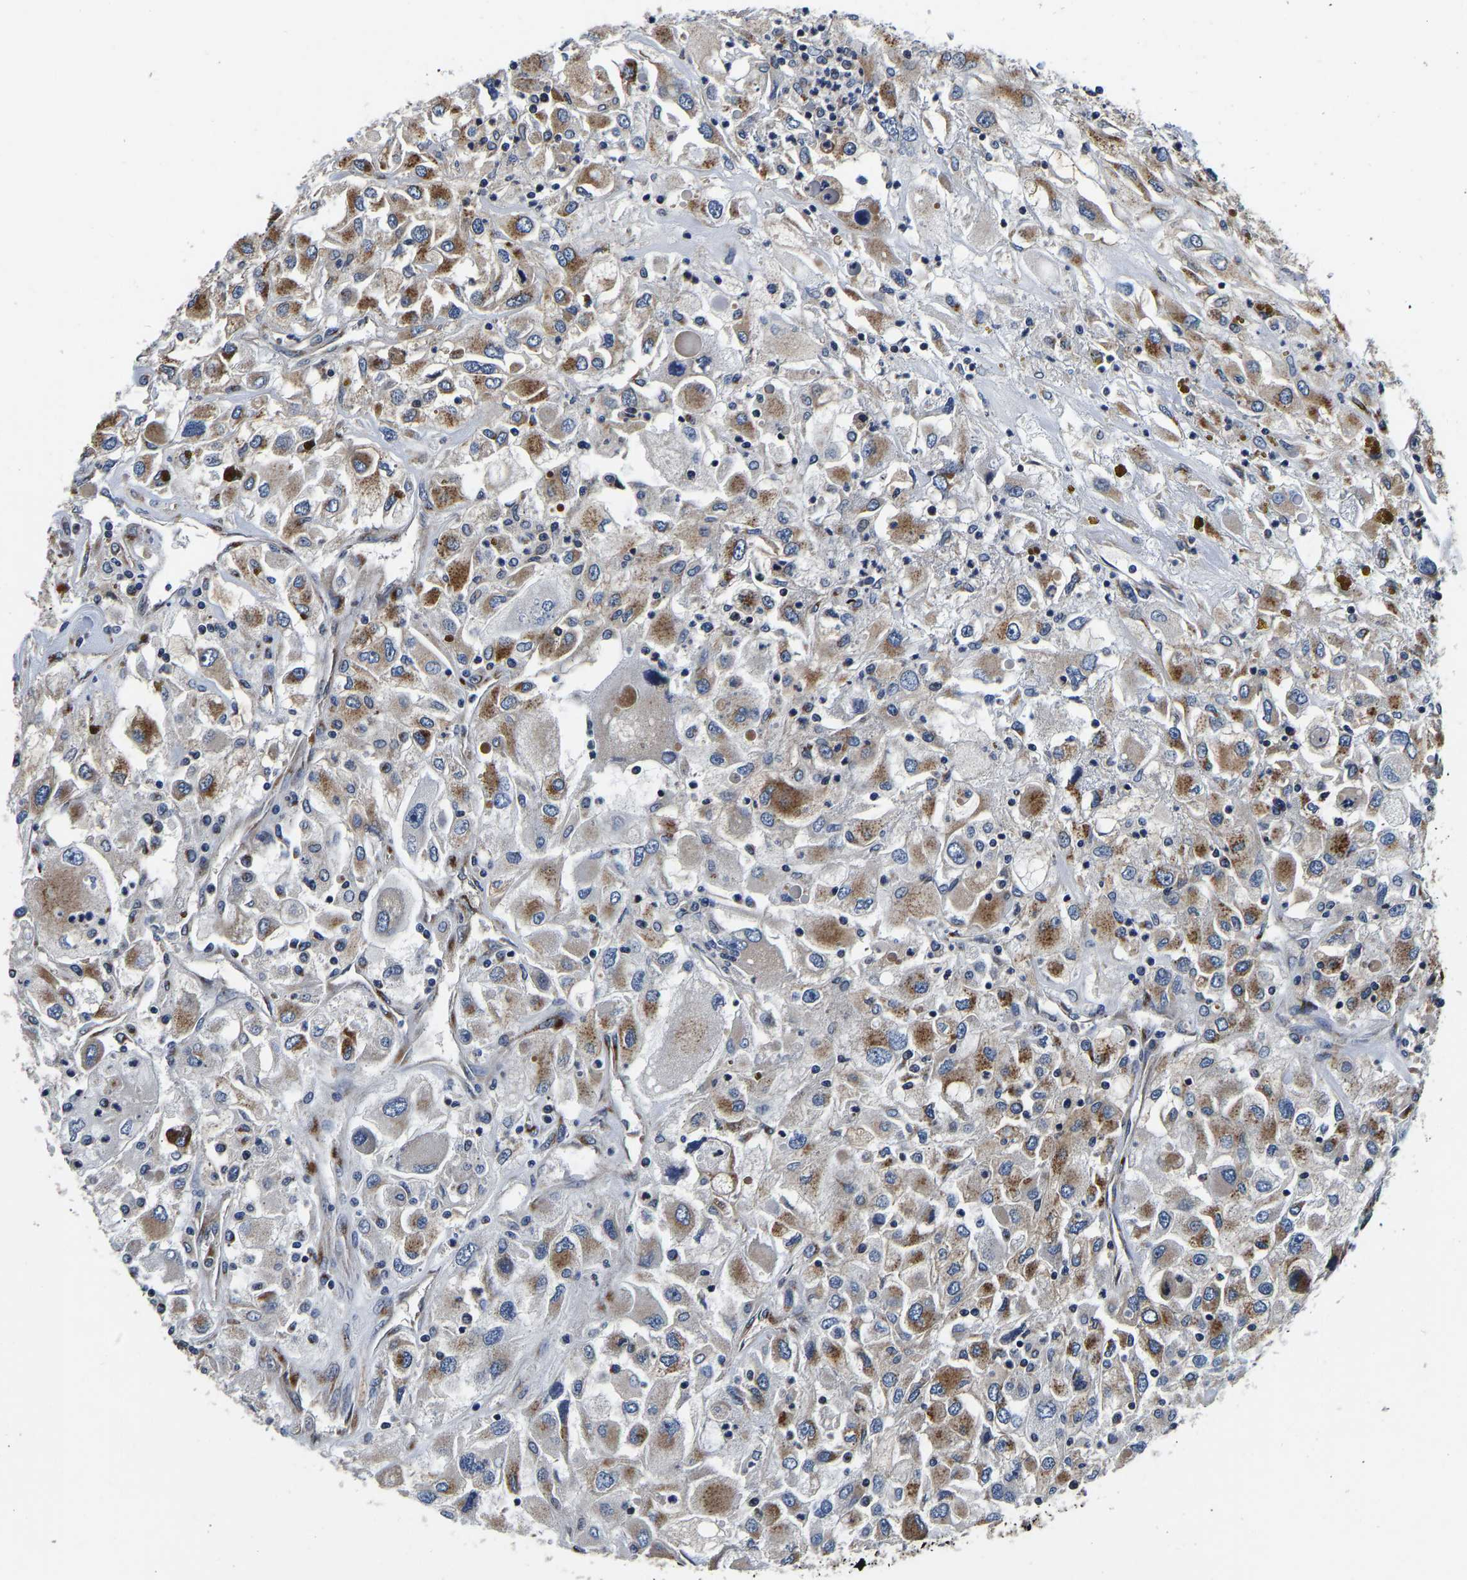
{"staining": {"intensity": "moderate", "quantity": ">75%", "location": "cytoplasmic/membranous"}, "tissue": "renal cancer", "cell_type": "Tumor cells", "image_type": "cancer", "snomed": [{"axis": "morphology", "description": "Adenocarcinoma, NOS"}, {"axis": "topography", "description": "Kidney"}], "caption": "Immunohistochemical staining of adenocarcinoma (renal) shows medium levels of moderate cytoplasmic/membranous positivity in approximately >75% of tumor cells. (DAB (3,3'-diaminobenzidine) IHC, brown staining for protein, blue staining for nuclei).", "gene": "RABAC1", "patient": {"sex": "female", "age": 52}}